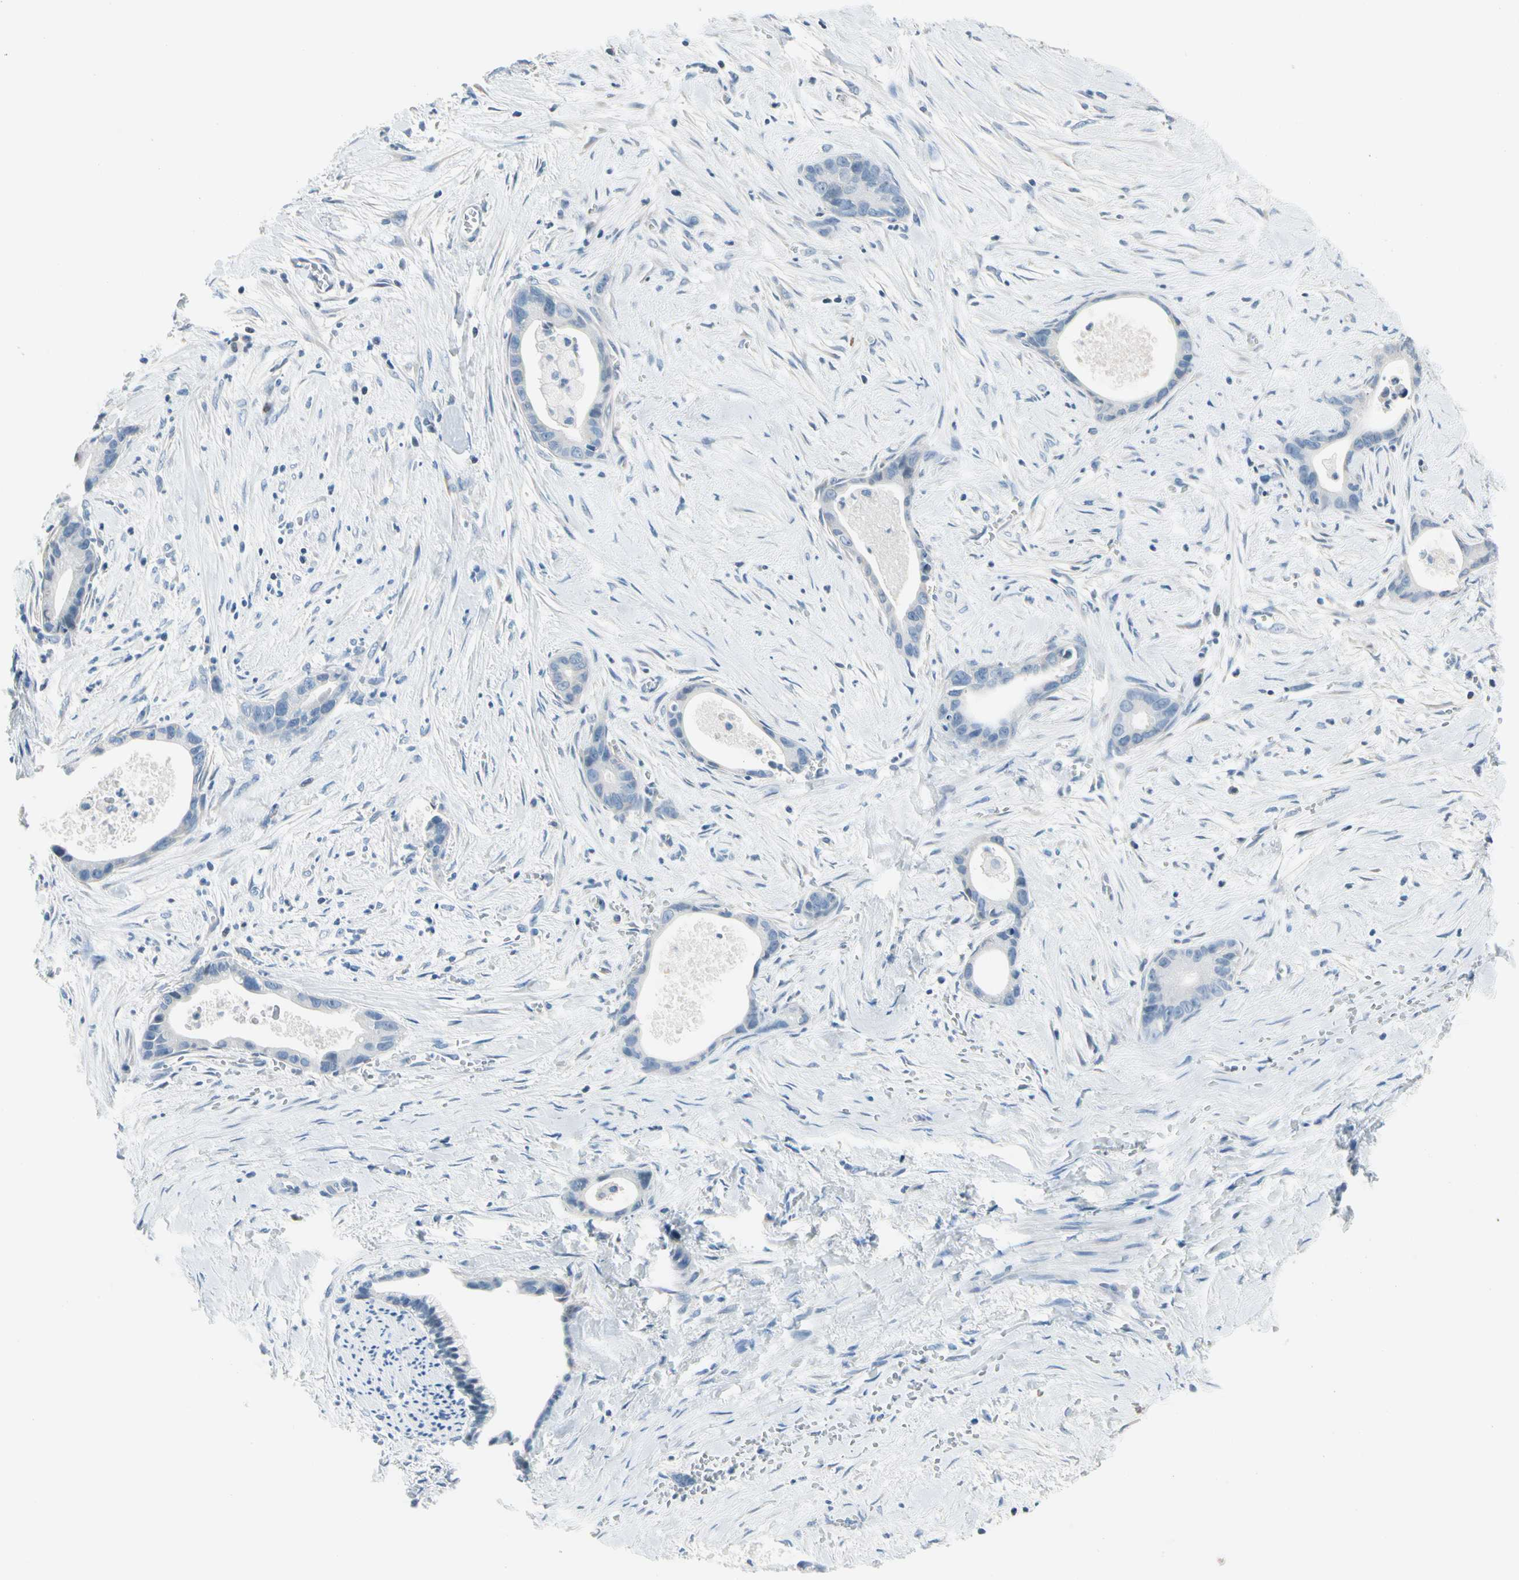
{"staining": {"intensity": "negative", "quantity": "none", "location": "none"}, "tissue": "liver cancer", "cell_type": "Tumor cells", "image_type": "cancer", "snomed": [{"axis": "morphology", "description": "Cholangiocarcinoma"}, {"axis": "topography", "description": "Liver"}], "caption": "High power microscopy micrograph of an immunohistochemistry micrograph of liver cancer (cholangiocarcinoma), revealing no significant expression in tumor cells.", "gene": "STK40", "patient": {"sex": "female", "age": 55}}